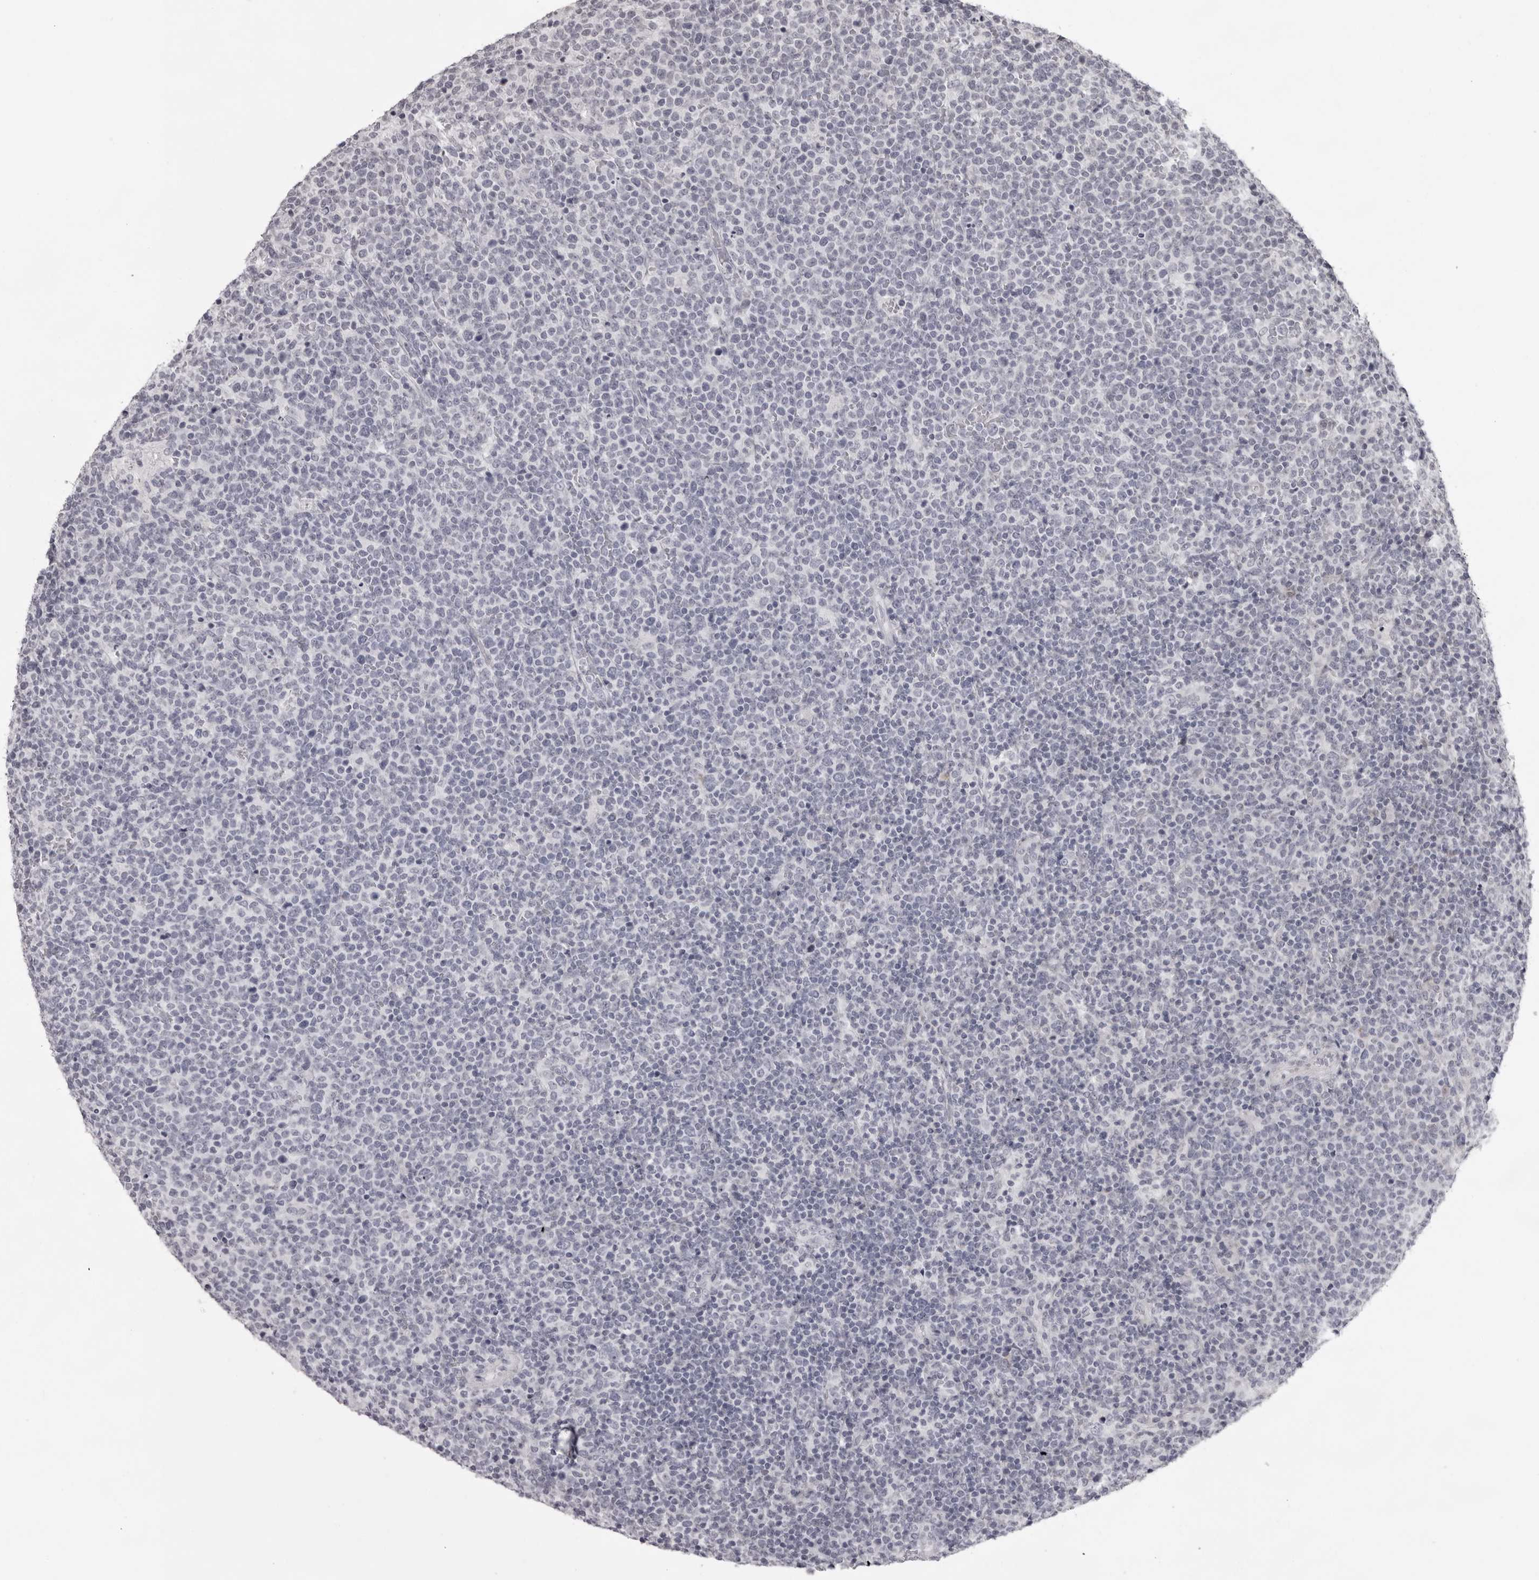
{"staining": {"intensity": "negative", "quantity": "none", "location": "none"}, "tissue": "lymphoma", "cell_type": "Tumor cells", "image_type": "cancer", "snomed": [{"axis": "morphology", "description": "Malignant lymphoma, non-Hodgkin's type, High grade"}, {"axis": "topography", "description": "Lymph node"}], "caption": "Tumor cells show no significant protein expression in malignant lymphoma, non-Hodgkin's type (high-grade).", "gene": "NUDT18", "patient": {"sex": "male", "age": 61}}